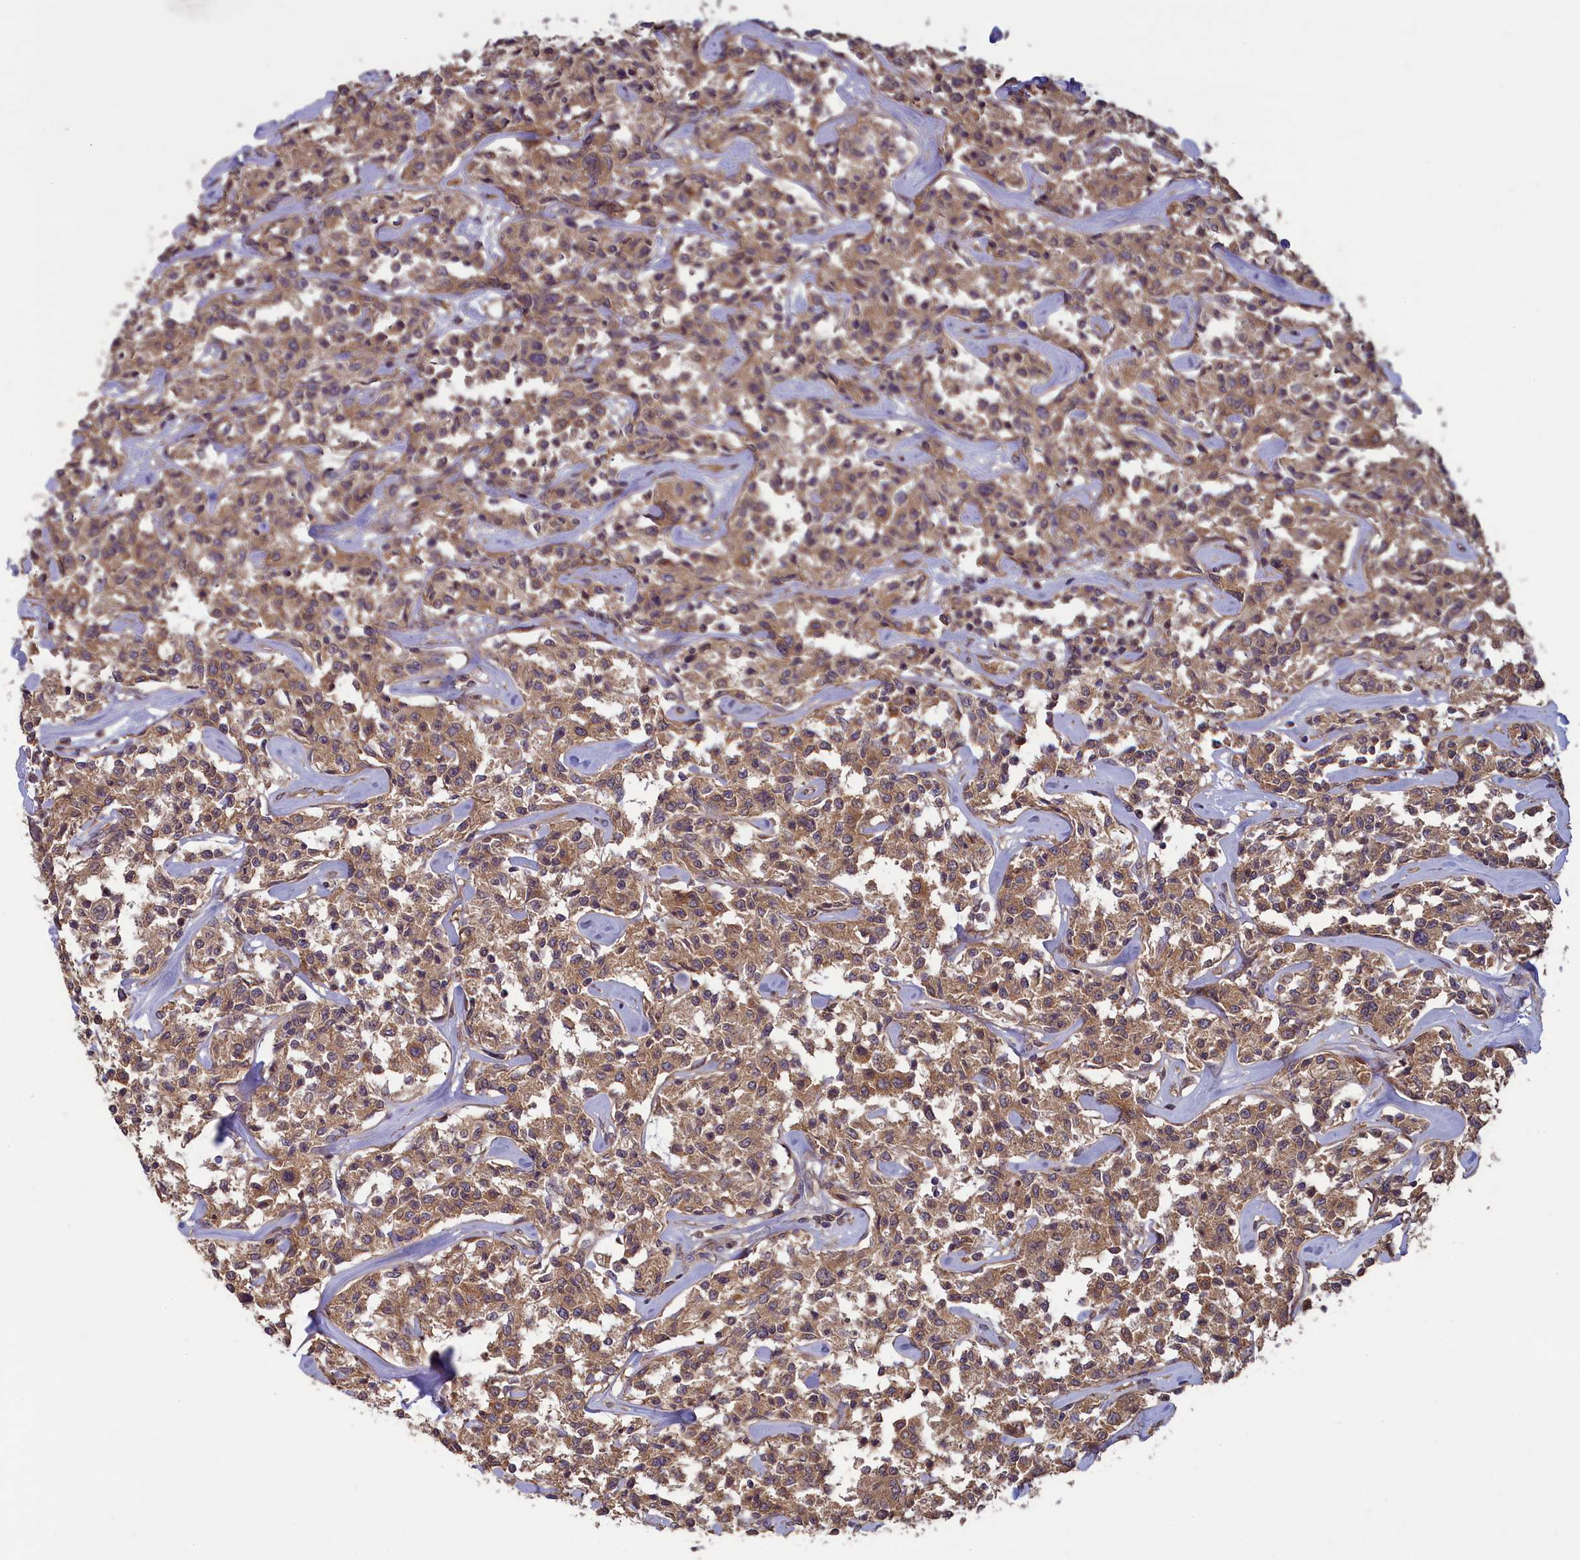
{"staining": {"intensity": "moderate", "quantity": ">75%", "location": "cytoplasmic/membranous"}, "tissue": "lymphoma", "cell_type": "Tumor cells", "image_type": "cancer", "snomed": [{"axis": "morphology", "description": "Malignant lymphoma, non-Hodgkin's type, Low grade"}, {"axis": "topography", "description": "Small intestine"}], "caption": "Lymphoma tissue exhibits moderate cytoplasmic/membranous positivity in approximately >75% of tumor cells, visualized by immunohistochemistry. Using DAB (3,3'-diaminobenzidine) (brown) and hematoxylin (blue) stains, captured at high magnification using brightfield microscopy.", "gene": "CIAO2B", "patient": {"sex": "female", "age": 59}}